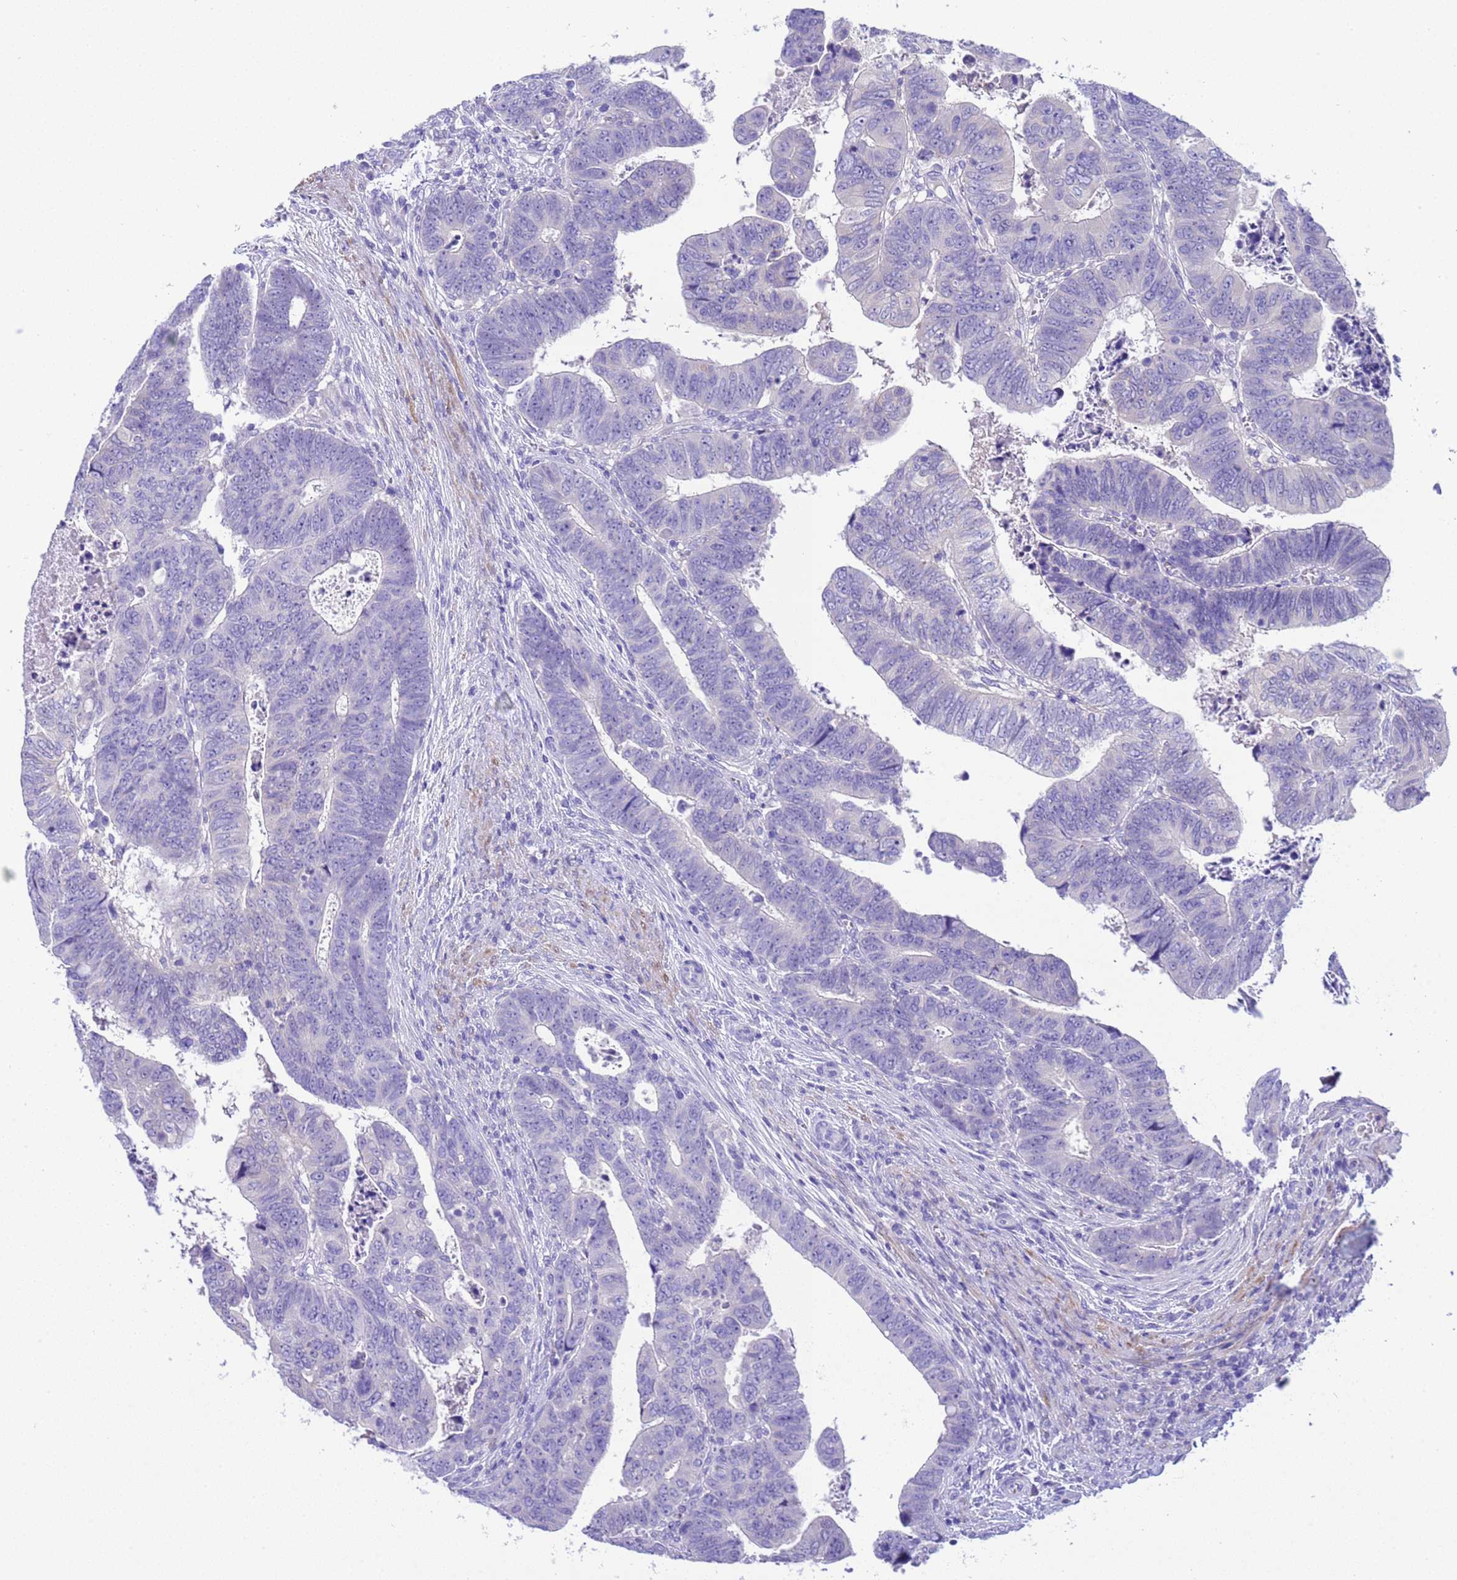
{"staining": {"intensity": "negative", "quantity": "none", "location": "none"}, "tissue": "colorectal cancer", "cell_type": "Tumor cells", "image_type": "cancer", "snomed": [{"axis": "morphology", "description": "Normal tissue, NOS"}, {"axis": "morphology", "description": "Adenocarcinoma, NOS"}, {"axis": "topography", "description": "Rectum"}], "caption": "This photomicrograph is of adenocarcinoma (colorectal) stained with IHC to label a protein in brown with the nuclei are counter-stained blue. There is no expression in tumor cells.", "gene": "USP38", "patient": {"sex": "female", "age": 65}}